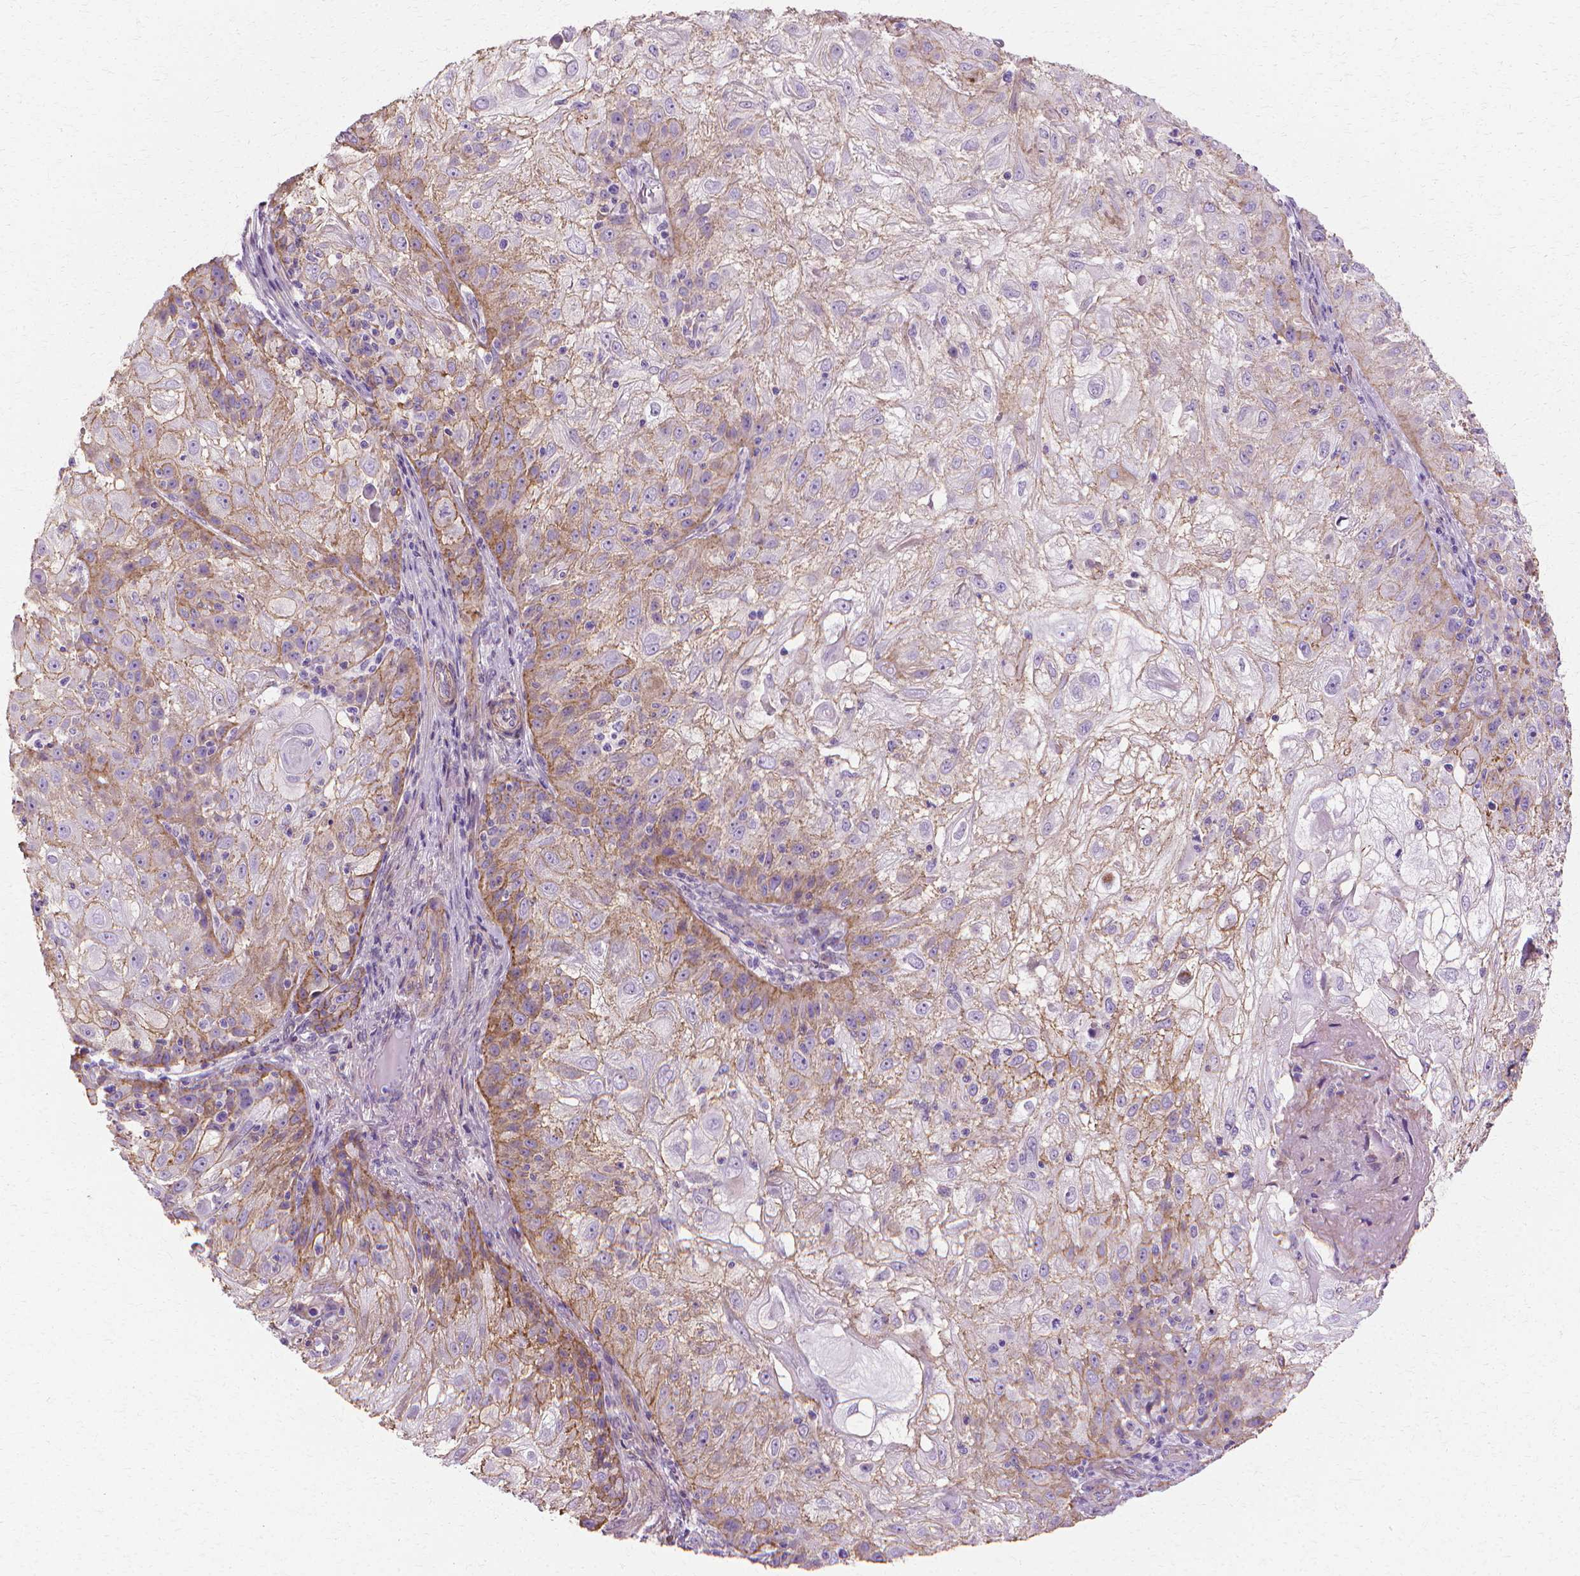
{"staining": {"intensity": "weak", "quantity": "<25%", "location": "cytoplasmic/membranous"}, "tissue": "skin cancer", "cell_type": "Tumor cells", "image_type": "cancer", "snomed": [{"axis": "morphology", "description": "Normal tissue, NOS"}, {"axis": "morphology", "description": "Squamous cell carcinoma, NOS"}, {"axis": "topography", "description": "Skin"}], "caption": "There is no significant positivity in tumor cells of squamous cell carcinoma (skin).", "gene": "CFAP157", "patient": {"sex": "female", "age": 83}}